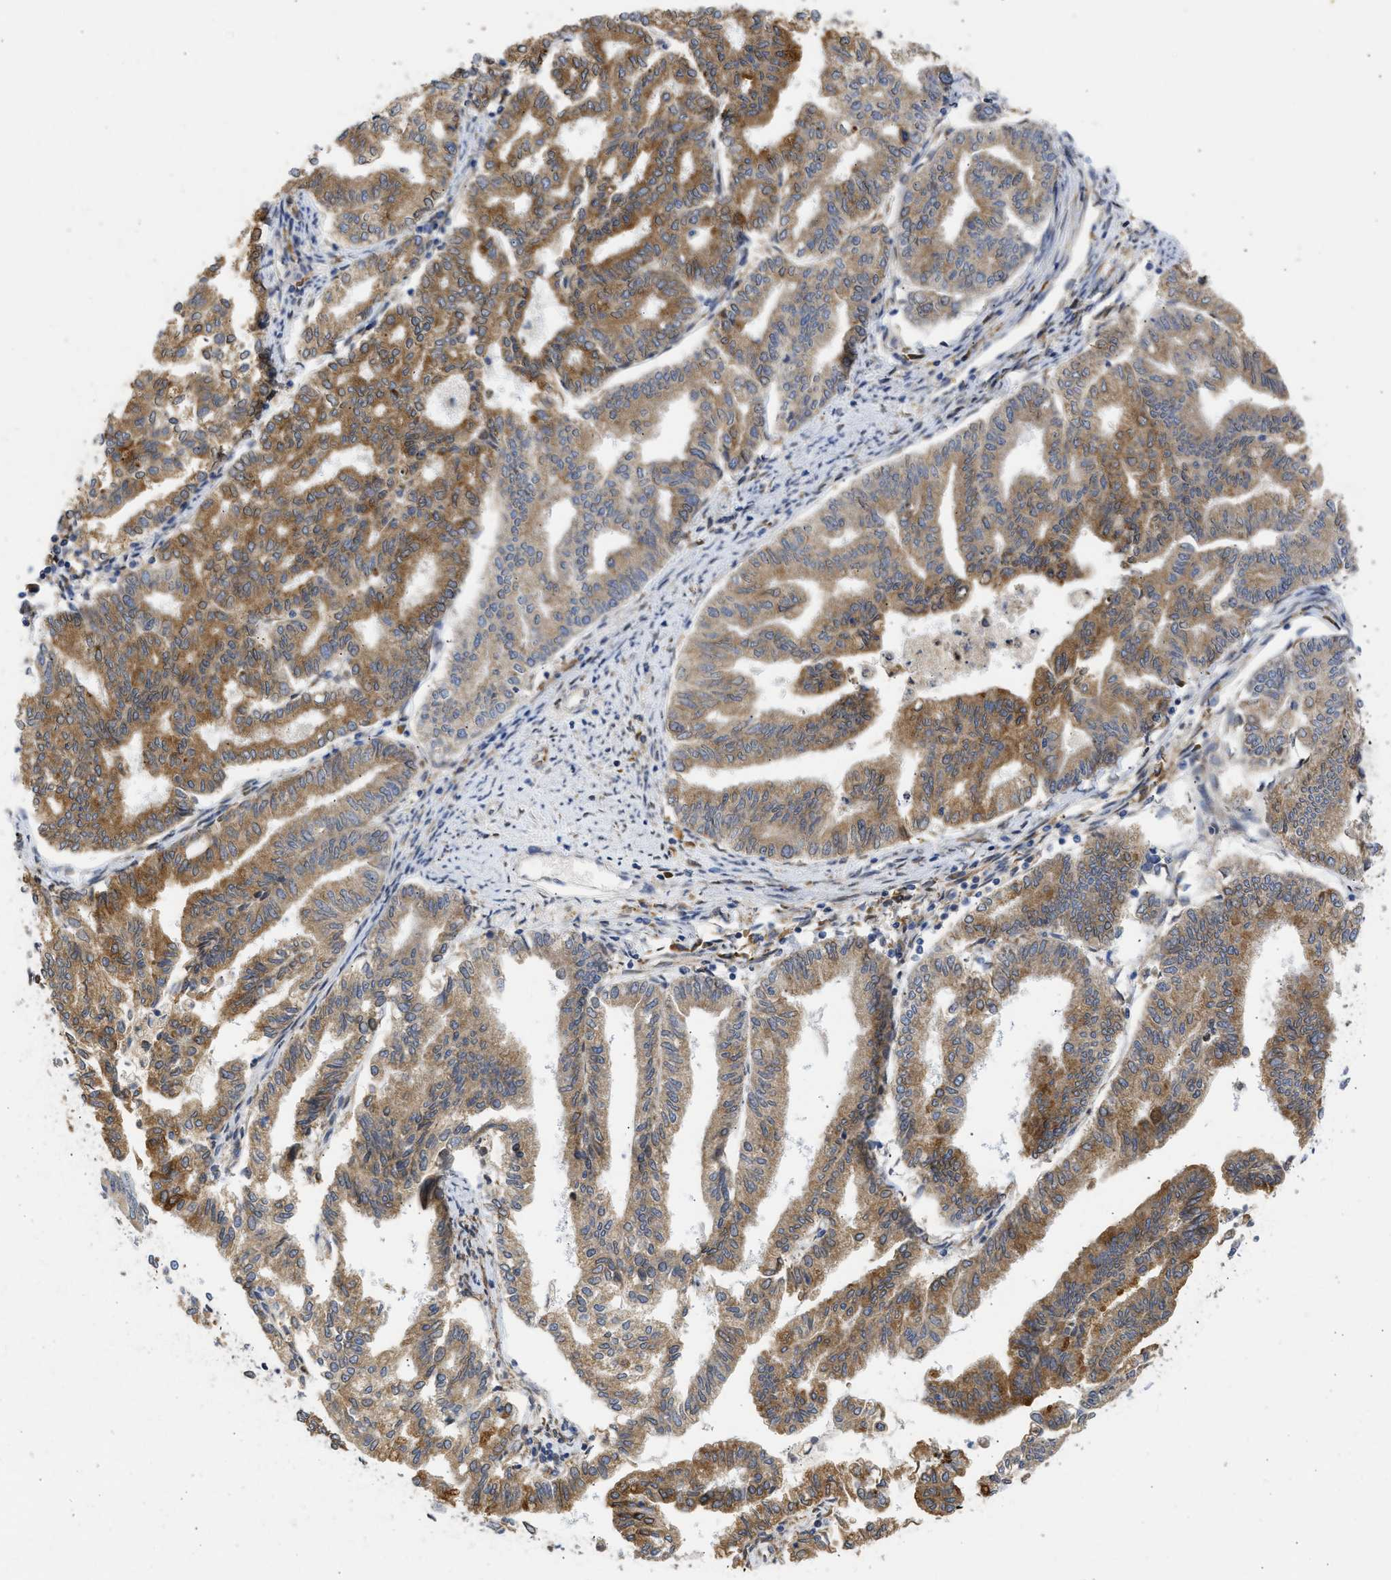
{"staining": {"intensity": "moderate", "quantity": ">75%", "location": "cytoplasmic/membranous"}, "tissue": "endometrial cancer", "cell_type": "Tumor cells", "image_type": "cancer", "snomed": [{"axis": "morphology", "description": "Adenocarcinoma, NOS"}, {"axis": "topography", "description": "Endometrium"}], "caption": "Tumor cells exhibit moderate cytoplasmic/membranous staining in approximately >75% of cells in endometrial cancer. Immunohistochemistry stains the protein of interest in brown and the nuclei are stained blue.", "gene": "TMED1", "patient": {"sex": "female", "age": 79}}